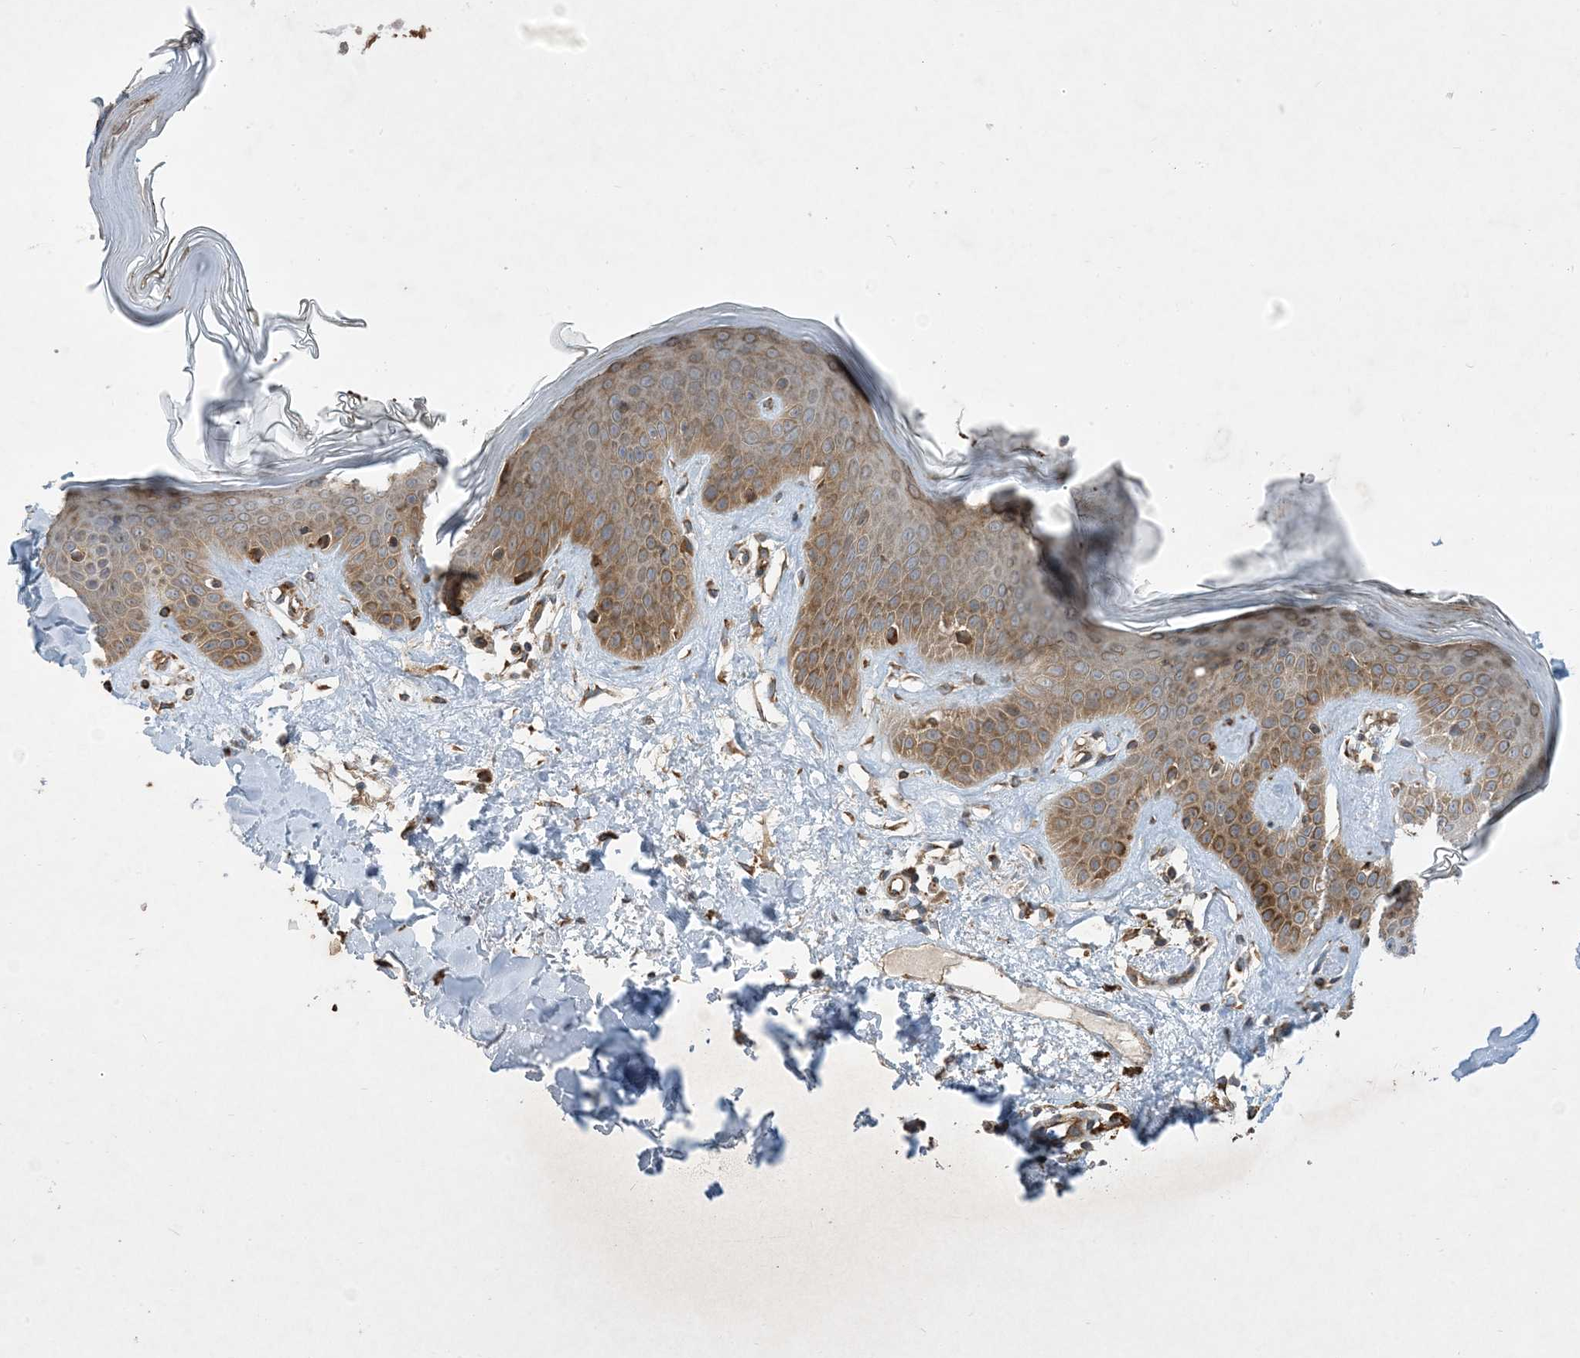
{"staining": {"intensity": "moderate", "quantity": ">75%", "location": "cytoplasmic/membranous"}, "tissue": "skin", "cell_type": "Fibroblasts", "image_type": "normal", "snomed": [{"axis": "morphology", "description": "Normal tissue, NOS"}, {"axis": "topography", "description": "Skin"}], "caption": "IHC of unremarkable skin exhibits medium levels of moderate cytoplasmic/membranous expression in about >75% of fibroblasts. The staining was performed using DAB (3,3'-diaminobenzidine) to visualize the protein expression in brown, while the nuclei were stained in blue with hematoxylin (Magnification: 20x).", "gene": "OTOP1", "patient": {"sex": "female", "age": 64}}